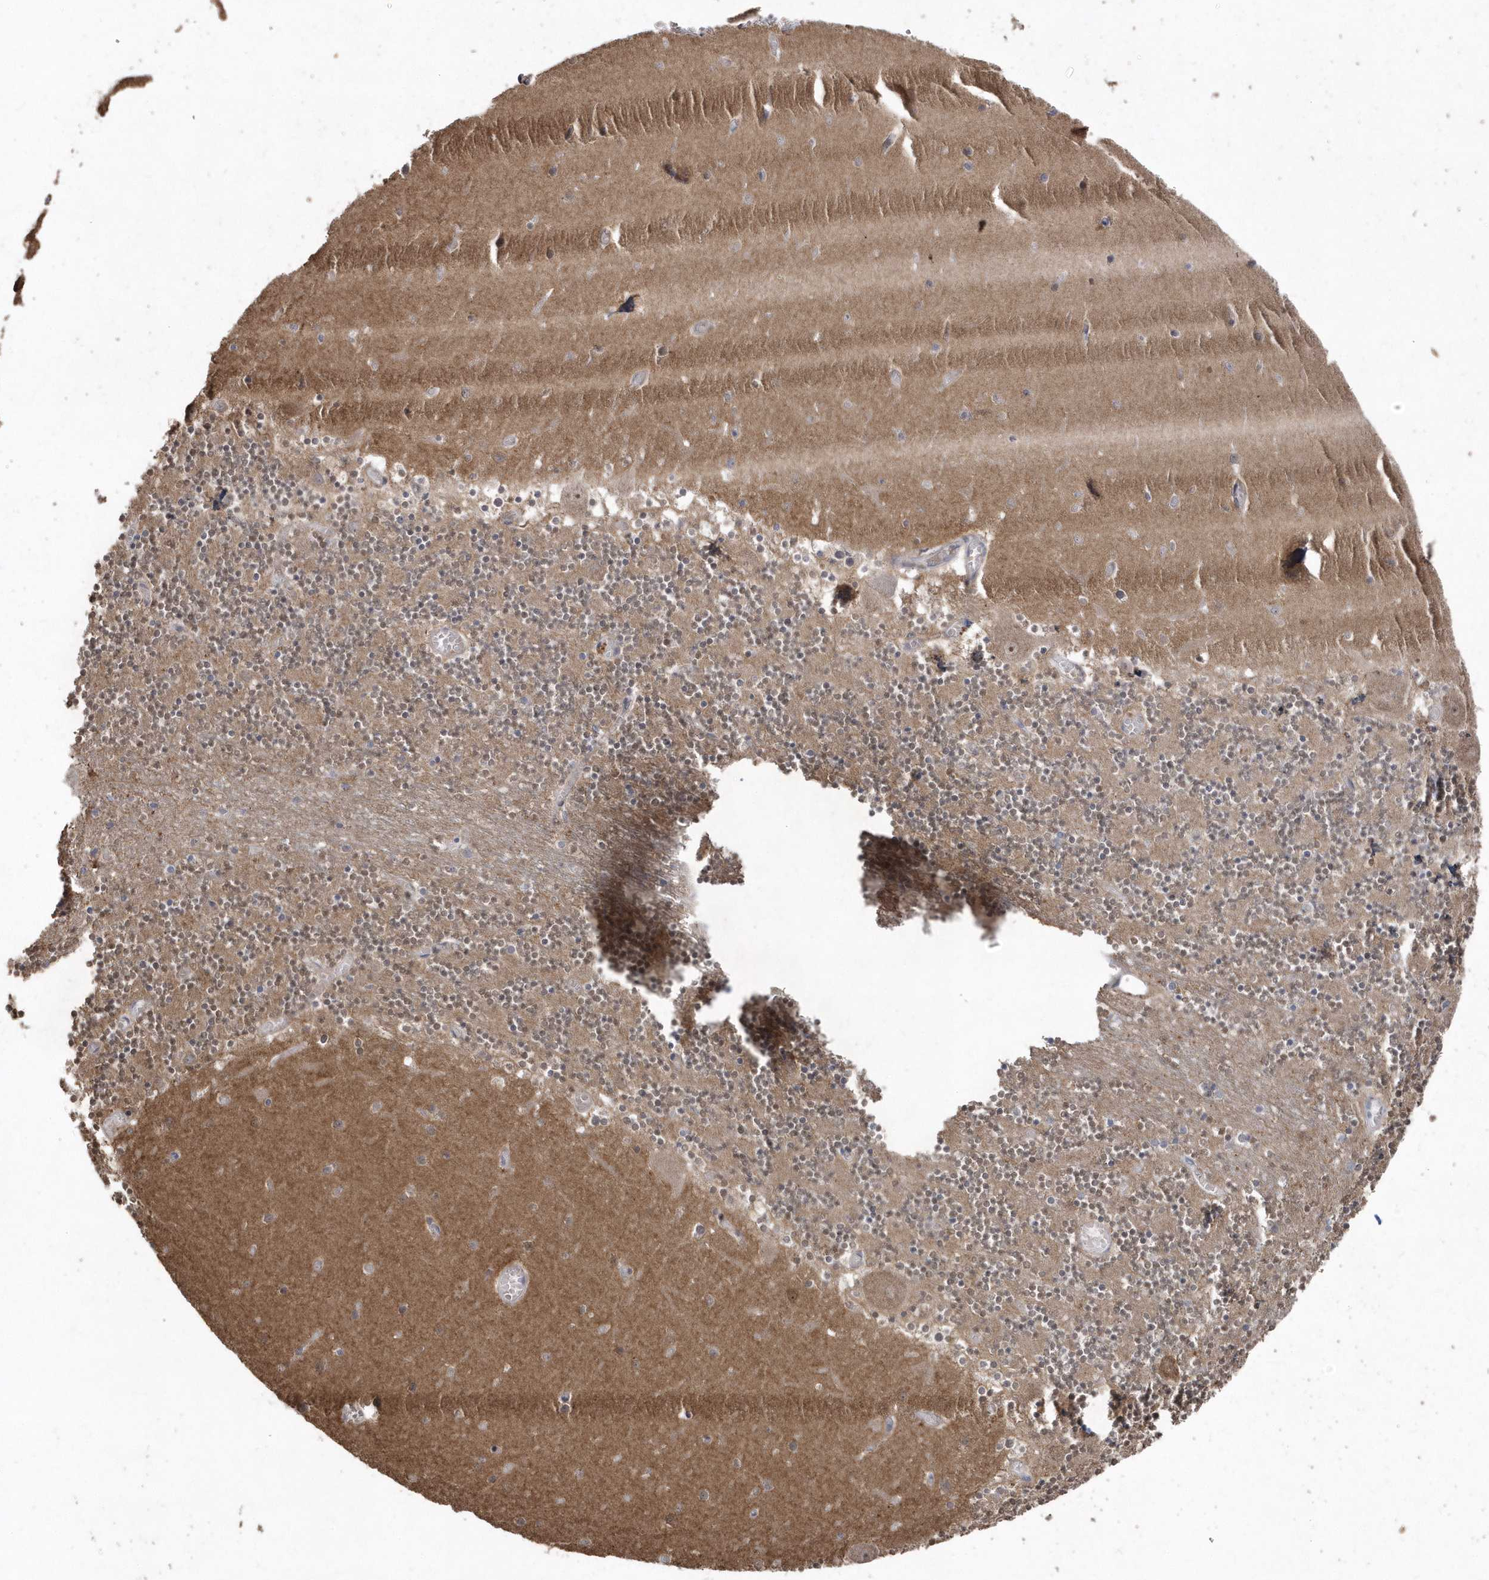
{"staining": {"intensity": "moderate", "quantity": "25%-75%", "location": "cytoplasmic/membranous,nuclear"}, "tissue": "cerebellum", "cell_type": "Cells in granular layer", "image_type": "normal", "snomed": [{"axis": "morphology", "description": "Normal tissue, NOS"}, {"axis": "topography", "description": "Cerebellum"}], "caption": "This is a photomicrograph of immunohistochemistry staining of benign cerebellum, which shows moderate positivity in the cytoplasmic/membranous,nuclear of cells in granular layer.", "gene": "GEMIN6", "patient": {"sex": "female", "age": 28}}